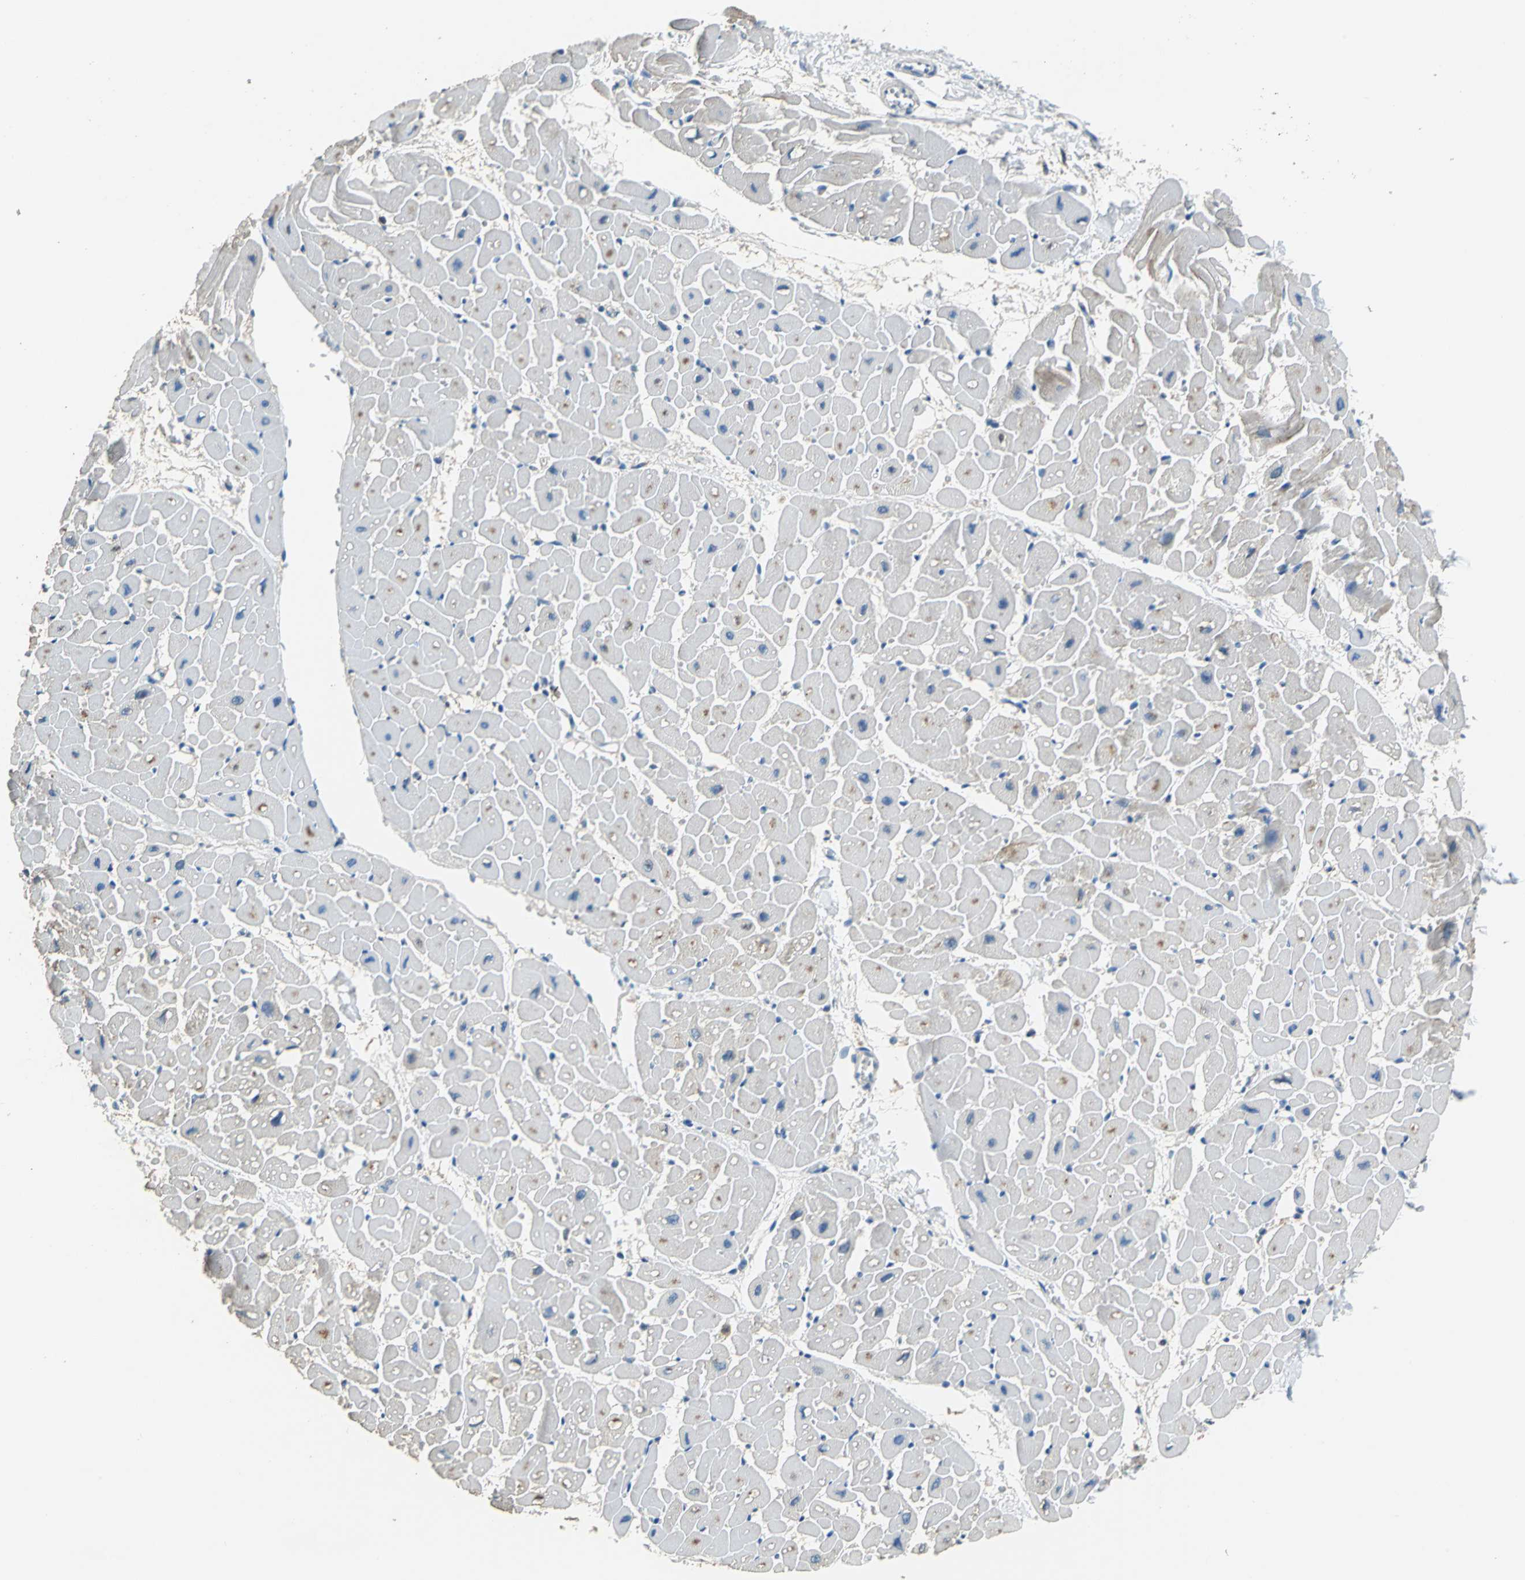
{"staining": {"intensity": "moderate", "quantity": "25%-75%", "location": "cytoplasmic/membranous"}, "tissue": "heart muscle", "cell_type": "Cardiomyocytes", "image_type": "normal", "snomed": [{"axis": "morphology", "description": "Normal tissue, NOS"}, {"axis": "topography", "description": "Heart"}], "caption": "A histopathology image of human heart muscle stained for a protein exhibits moderate cytoplasmic/membranous brown staining in cardiomyocytes. The staining is performed using DAB brown chromogen to label protein expression. The nuclei are counter-stained blue using hematoxylin.", "gene": "PRKCA", "patient": {"sex": "male", "age": 45}}